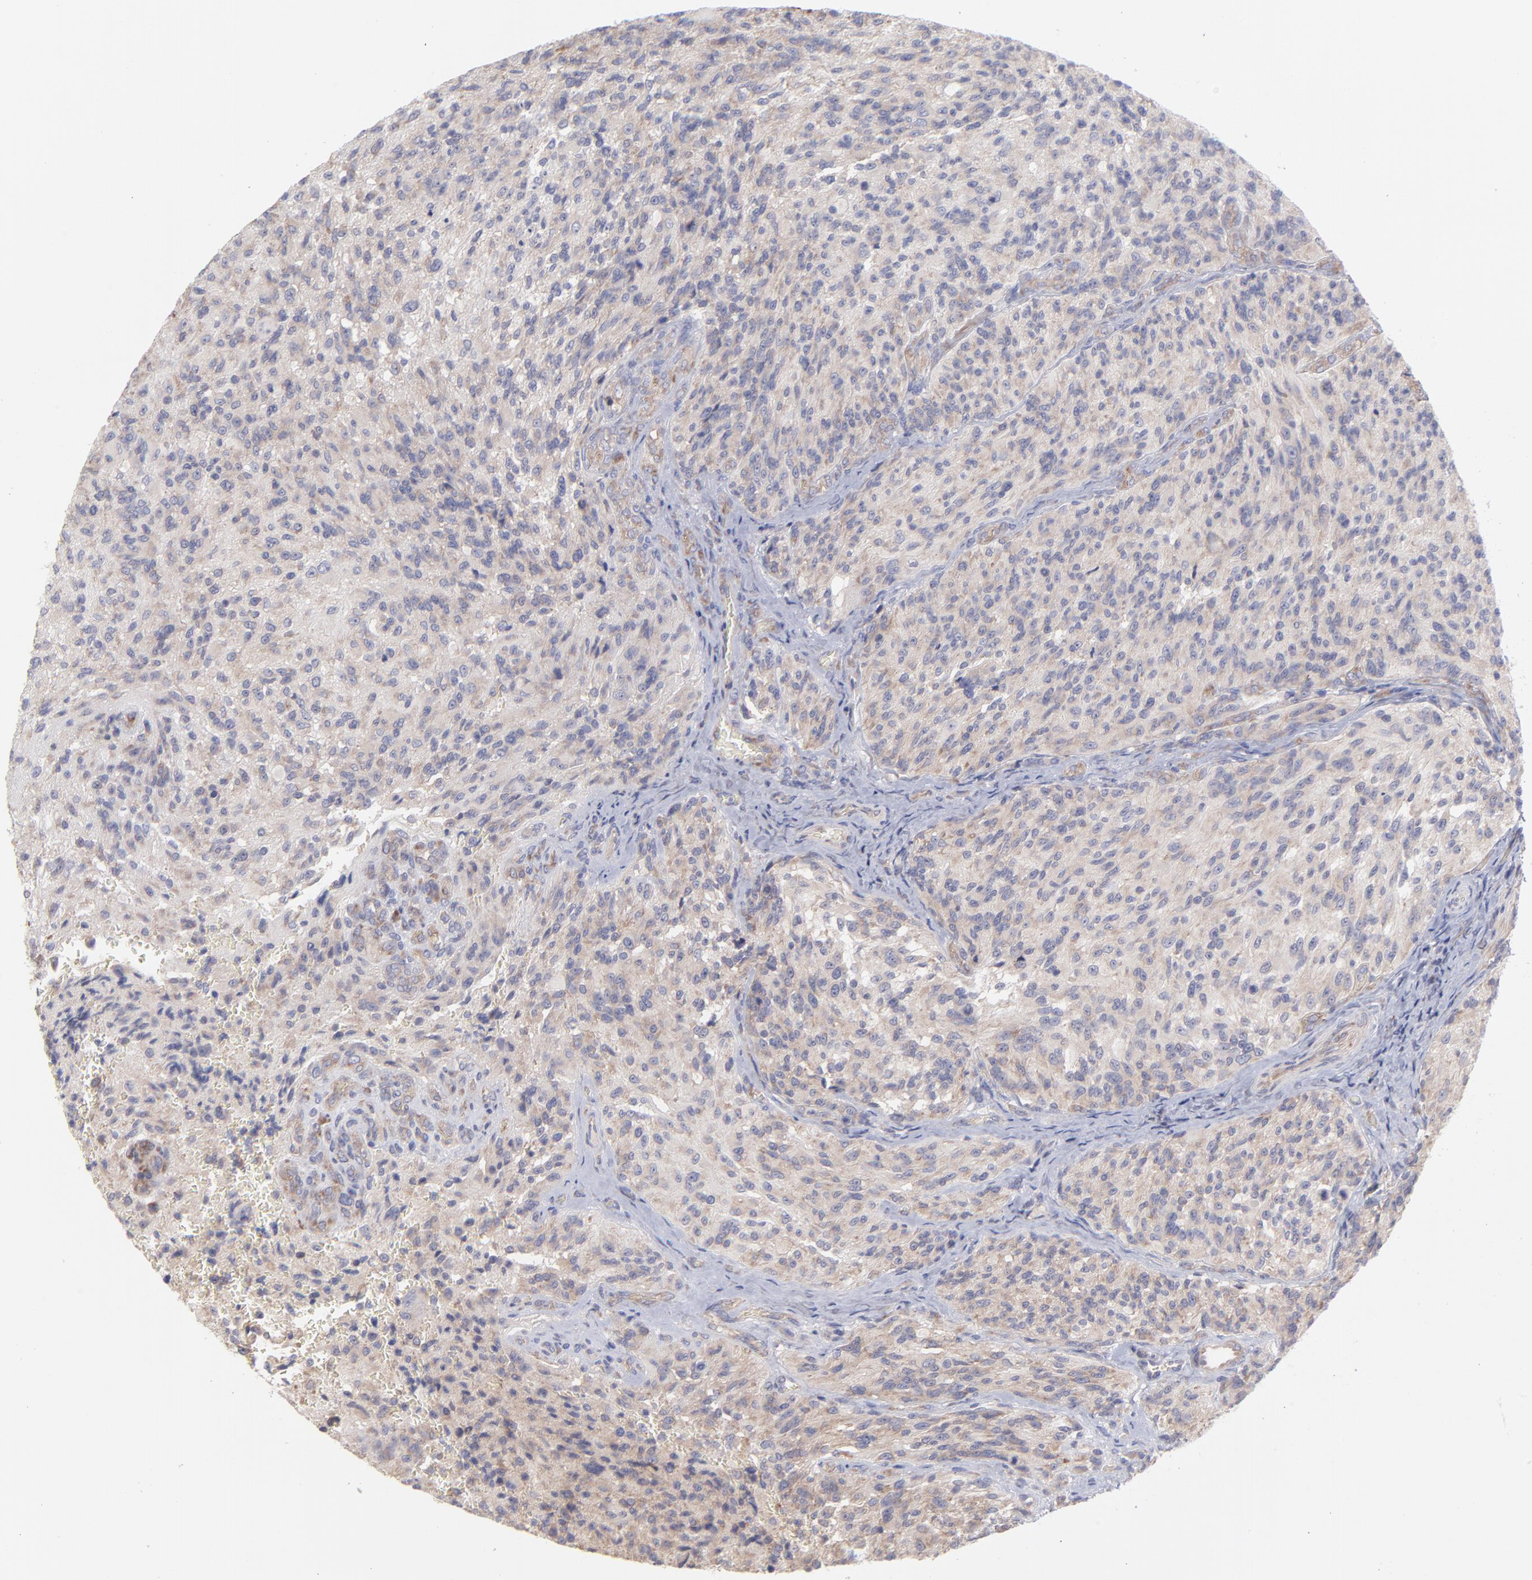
{"staining": {"intensity": "negative", "quantity": "none", "location": "none"}, "tissue": "glioma", "cell_type": "Tumor cells", "image_type": "cancer", "snomed": [{"axis": "morphology", "description": "Normal tissue, NOS"}, {"axis": "morphology", "description": "Glioma, malignant, High grade"}, {"axis": "topography", "description": "Cerebral cortex"}], "caption": "This image is of high-grade glioma (malignant) stained with immunohistochemistry to label a protein in brown with the nuclei are counter-stained blue. There is no positivity in tumor cells.", "gene": "RPLP0", "patient": {"sex": "male", "age": 56}}